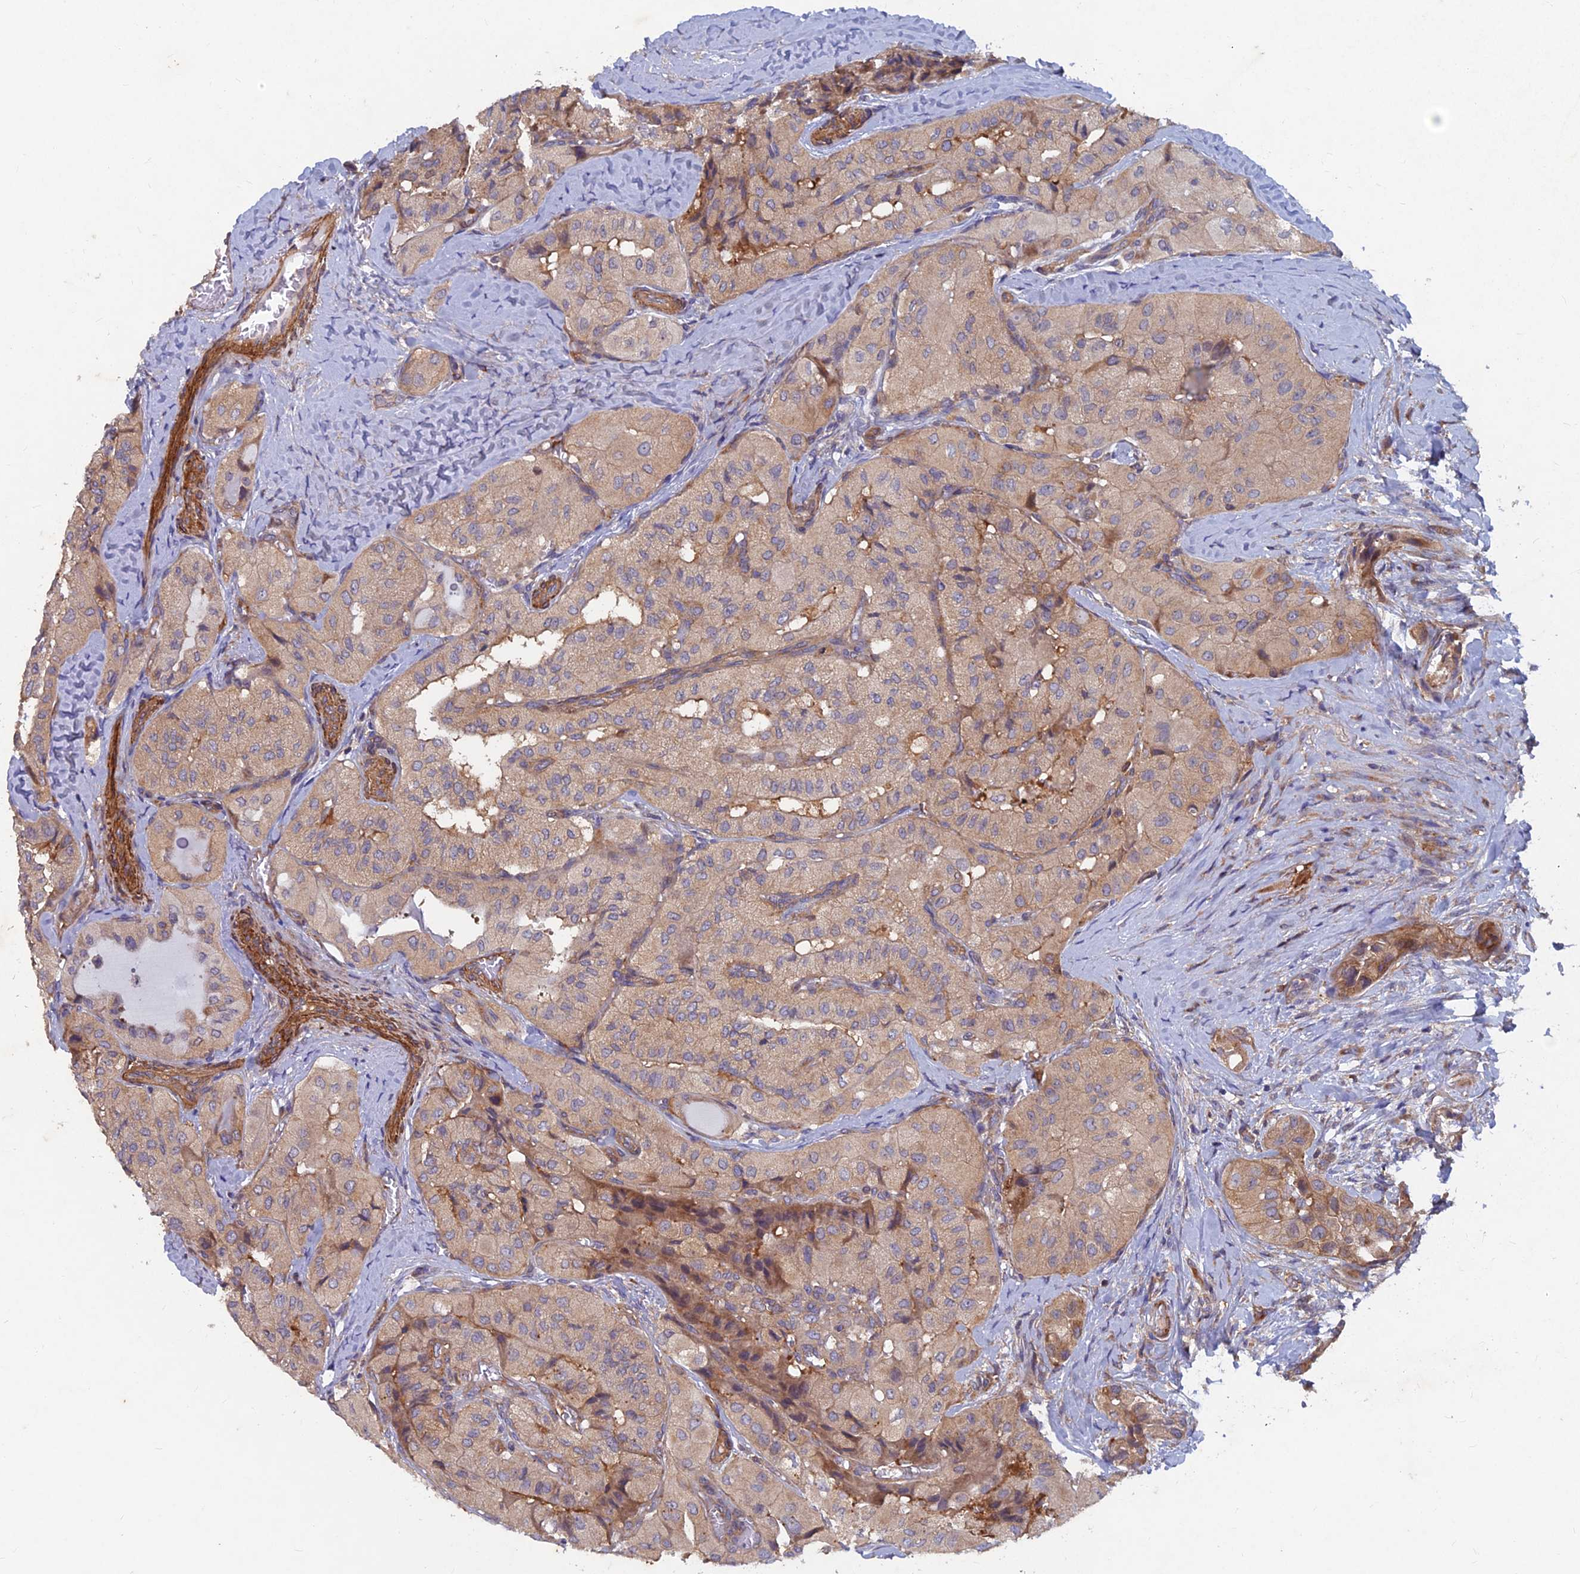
{"staining": {"intensity": "moderate", "quantity": ">75%", "location": "cytoplasmic/membranous"}, "tissue": "thyroid cancer", "cell_type": "Tumor cells", "image_type": "cancer", "snomed": [{"axis": "morphology", "description": "Normal tissue, NOS"}, {"axis": "morphology", "description": "Papillary adenocarcinoma, NOS"}, {"axis": "topography", "description": "Thyroid gland"}], "caption": "Immunohistochemistry (DAB (3,3'-diaminobenzidine)) staining of human thyroid cancer (papillary adenocarcinoma) reveals moderate cytoplasmic/membranous protein staining in about >75% of tumor cells.", "gene": "NCAPG", "patient": {"sex": "female", "age": 59}}